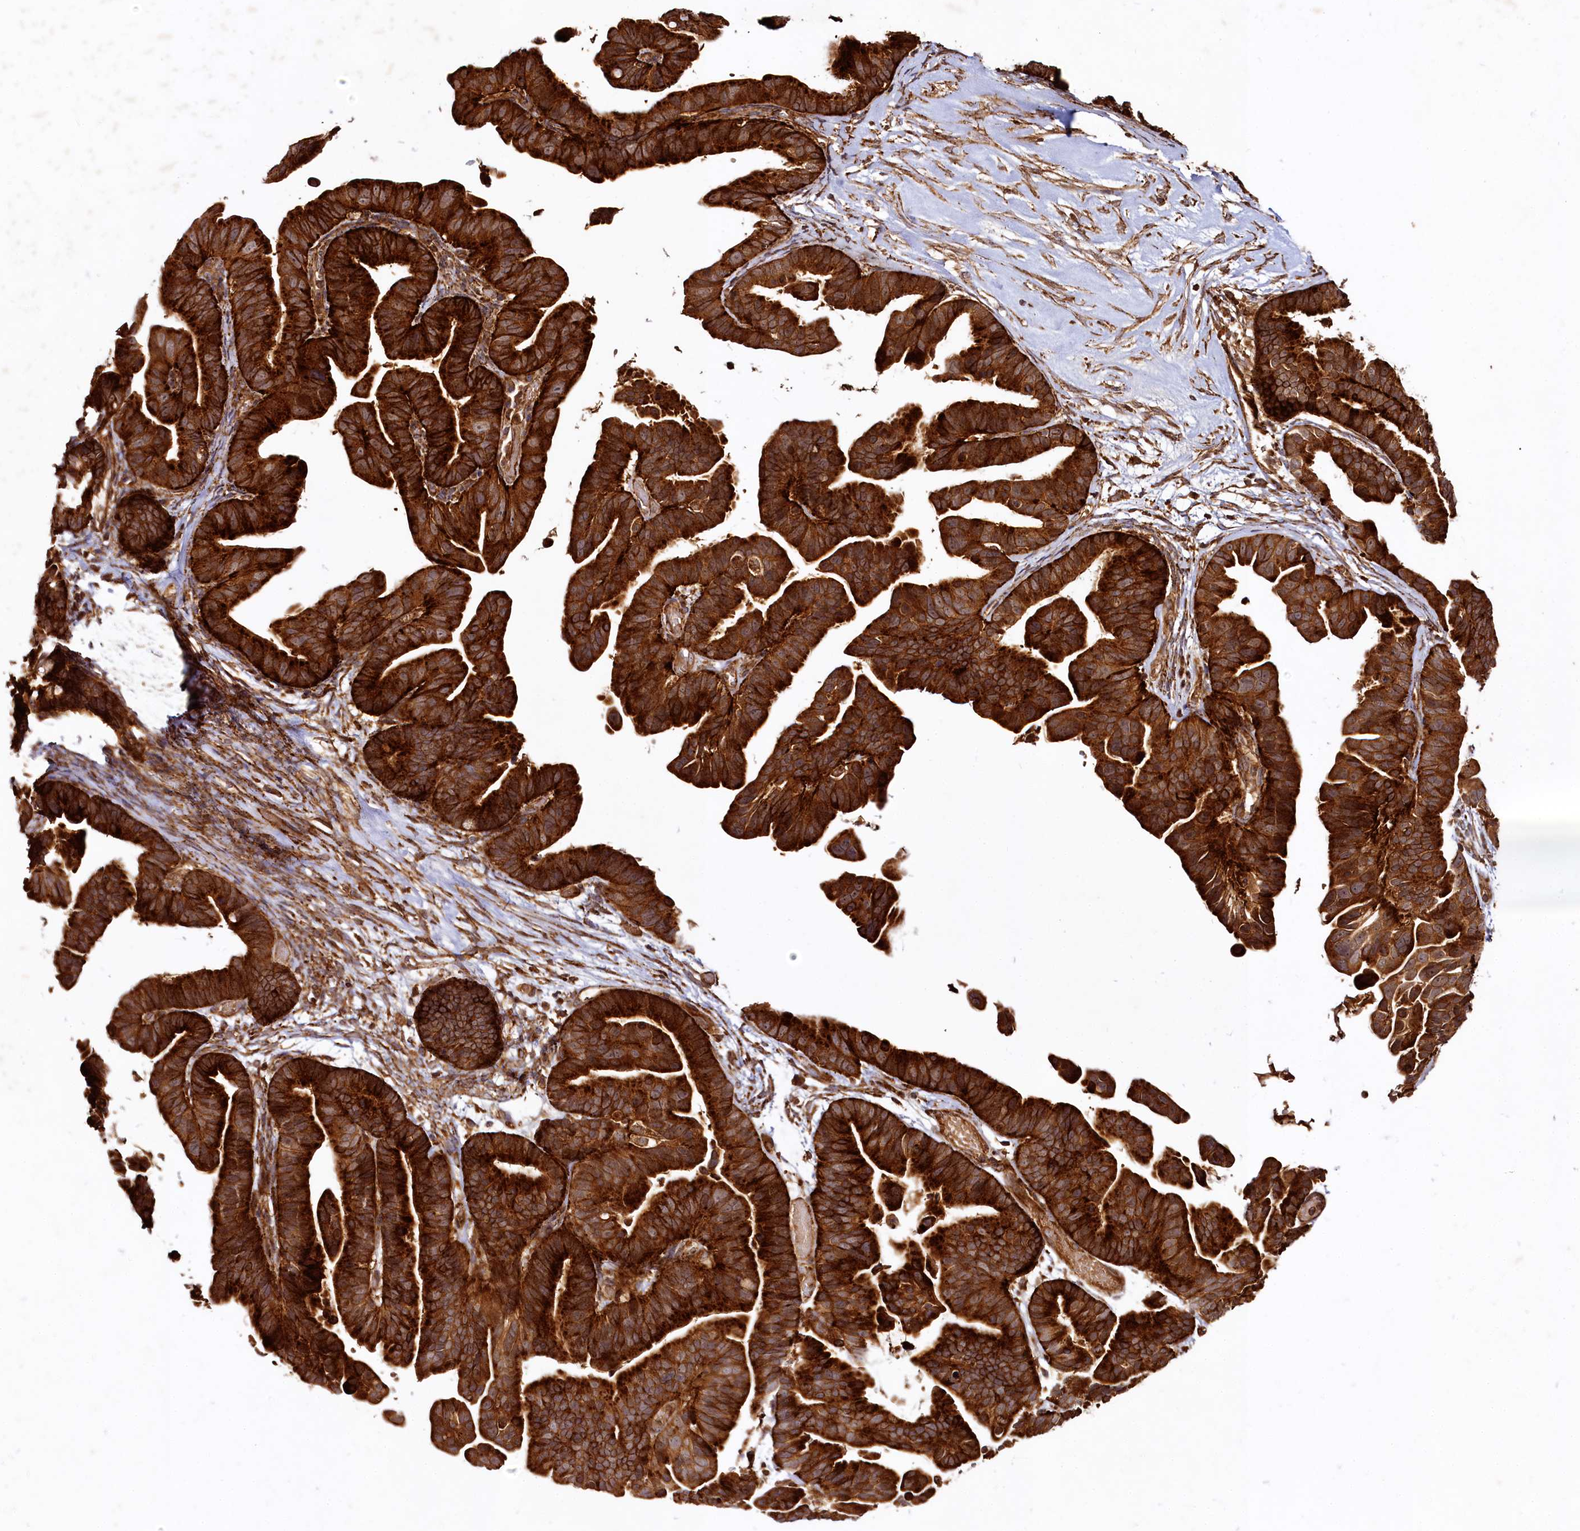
{"staining": {"intensity": "strong", "quantity": ">75%", "location": "cytoplasmic/membranous"}, "tissue": "ovarian cancer", "cell_type": "Tumor cells", "image_type": "cancer", "snomed": [{"axis": "morphology", "description": "Cystadenocarcinoma, serous, NOS"}, {"axis": "topography", "description": "Ovary"}], "caption": "Serous cystadenocarcinoma (ovarian) tissue demonstrates strong cytoplasmic/membranous positivity in about >75% of tumor cells", "gene": "WDR73", "patient": {"sex": "female", "age": 56}}